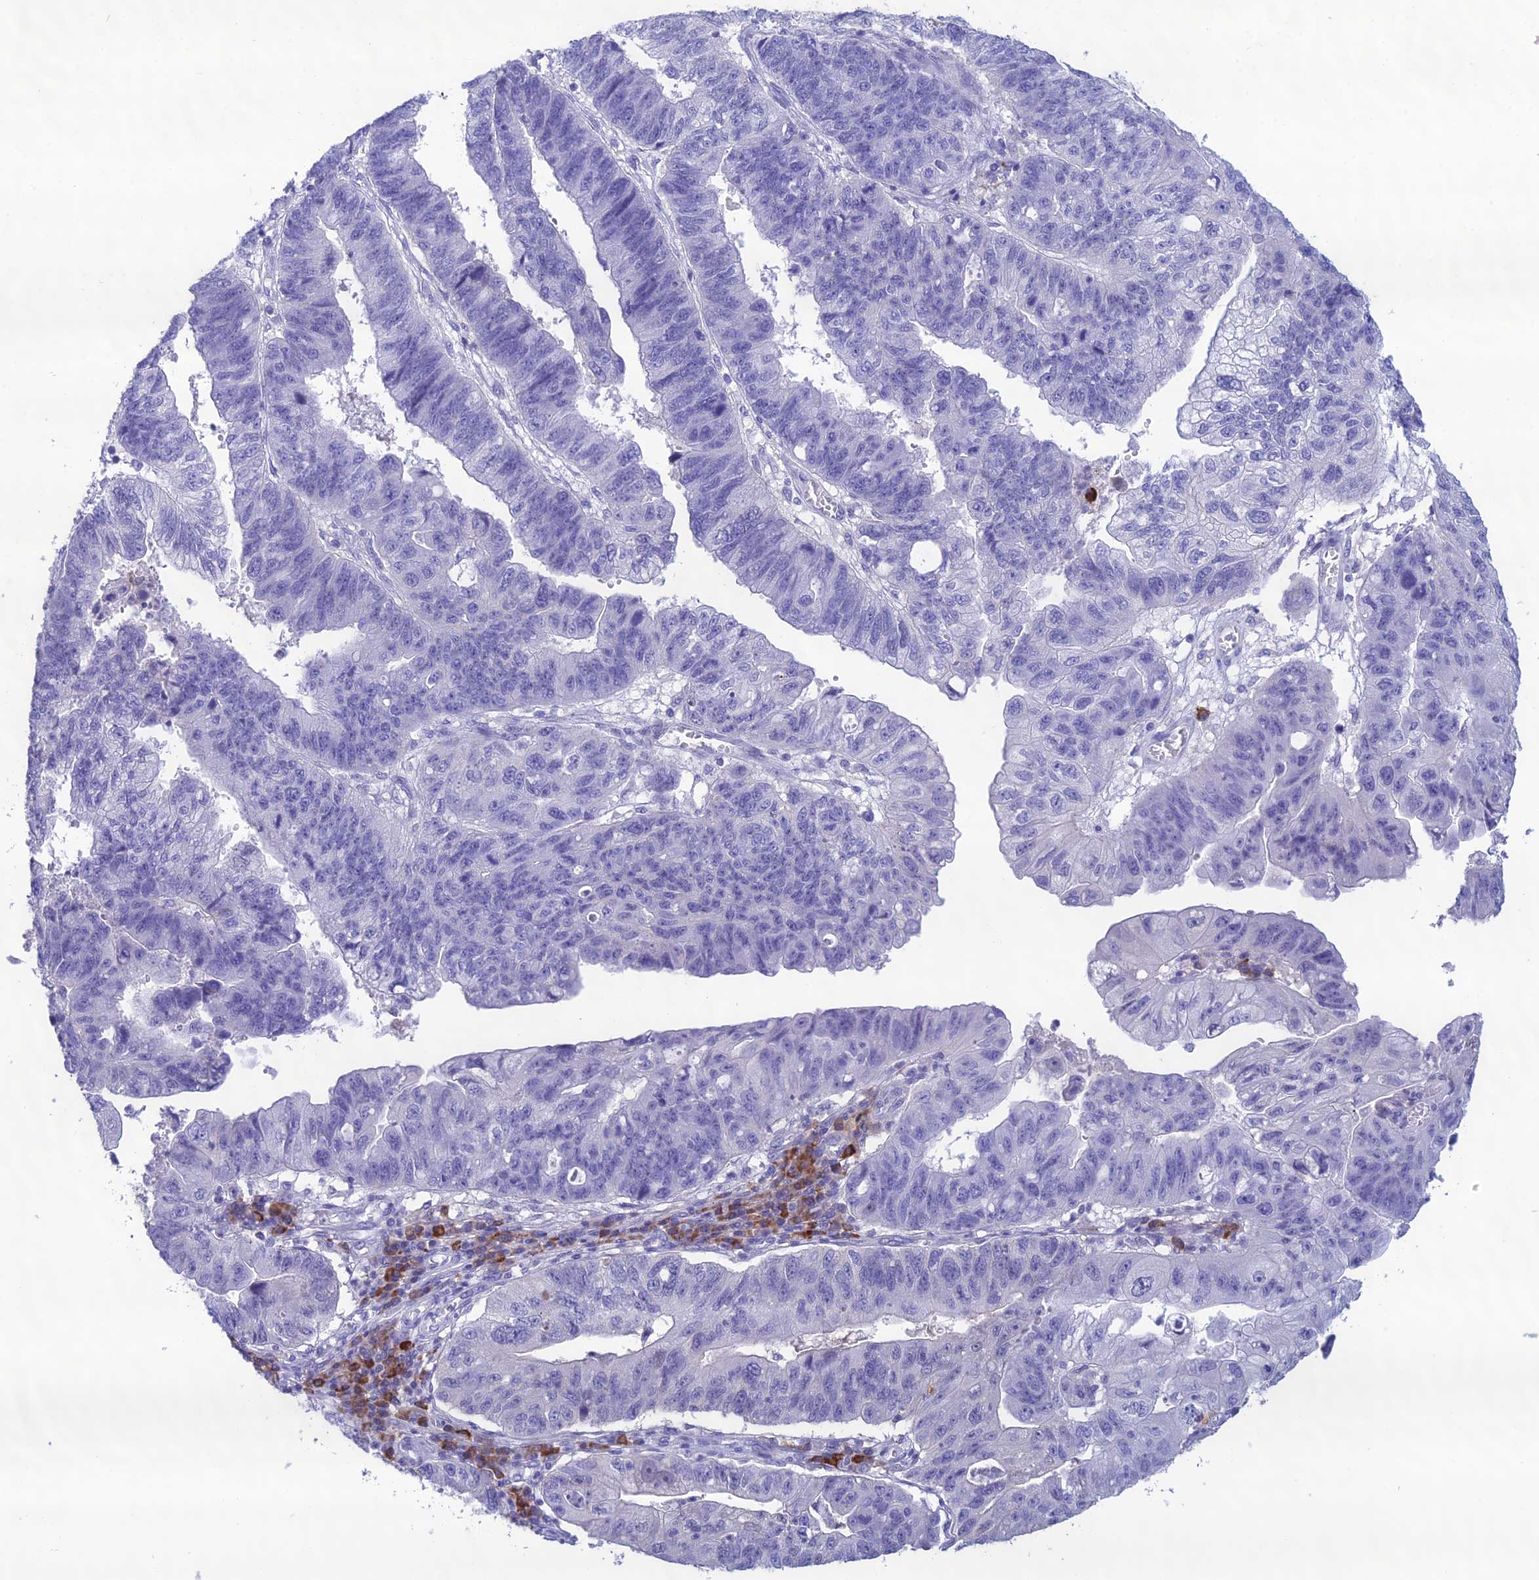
{"staining": {"intensity": "negative", "quantity": "none", "location": "none"}, "tissue": "stomach cancer", "cell_type": "Tumor cells", "image_type": "cancer", "snomed": [{"axis": "morphology", "description": "Adenocarcinoma, NOS"}, {"axis": "topography", "description": "Stomach"}], "caption": "IHC of human adenocarcinoma (stomach) displays no expression in tumor cells.", "gene": "CRB2", "patient": {"sex": "male", "age": 59}}